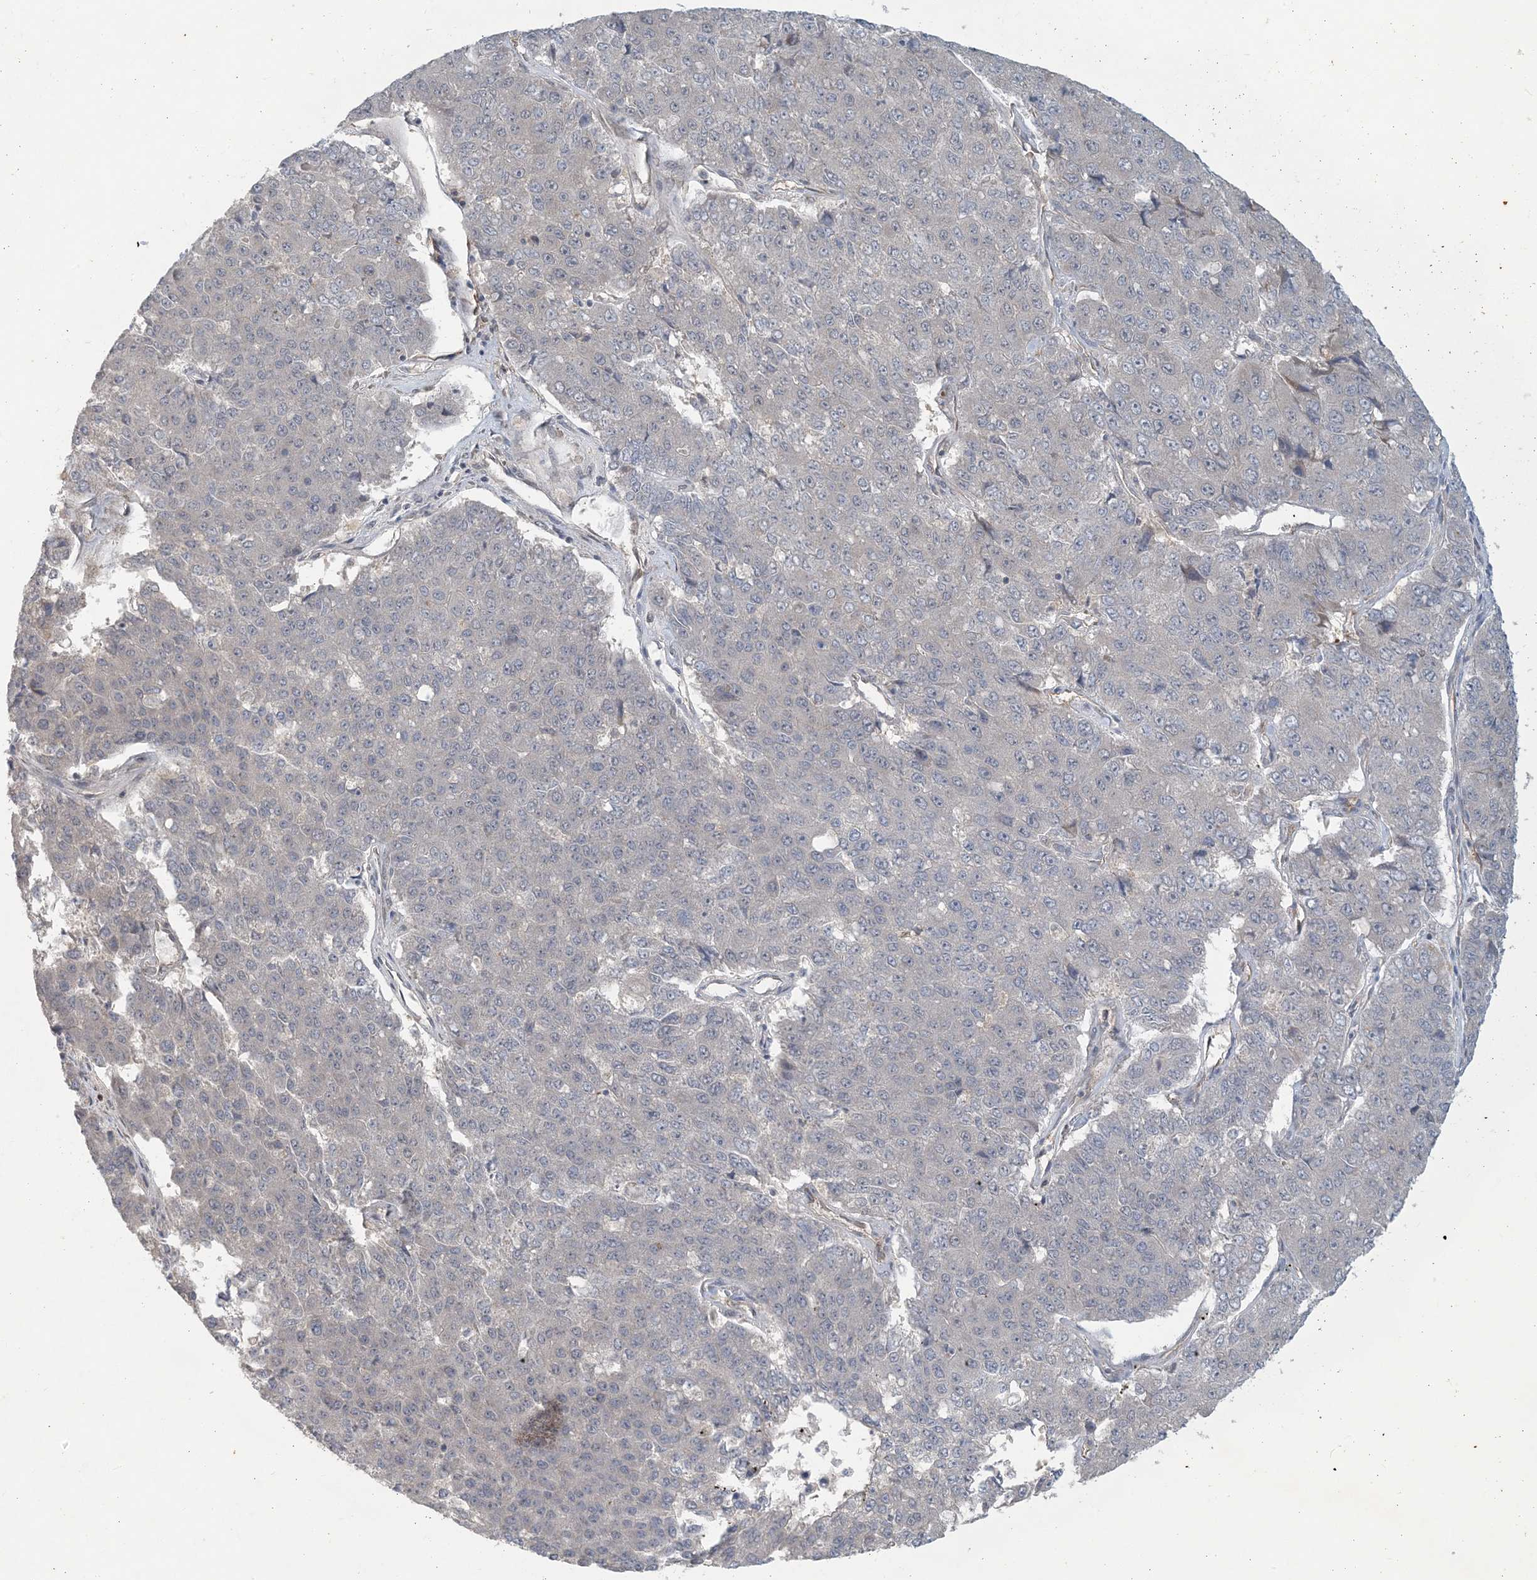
{"staining": {"intensity": "negative", "quantity": "none", "location": "none"}, "tissue": "pancreatic cancer", "cell_type": "Tumor cells", "image_type": "cancer", "snomed": [{"axis": "morphology", "description": "Adenocarcinoma, NOS"}, {"axis": "topography", "description": "Pancreas"}], "caption": "This is an immunohistochemistry histopathology image of pancreatic cancer. There is no positivity in tumor cells.", "gene": "CDS1", "patient": {"sex": "male", "age": 50}}